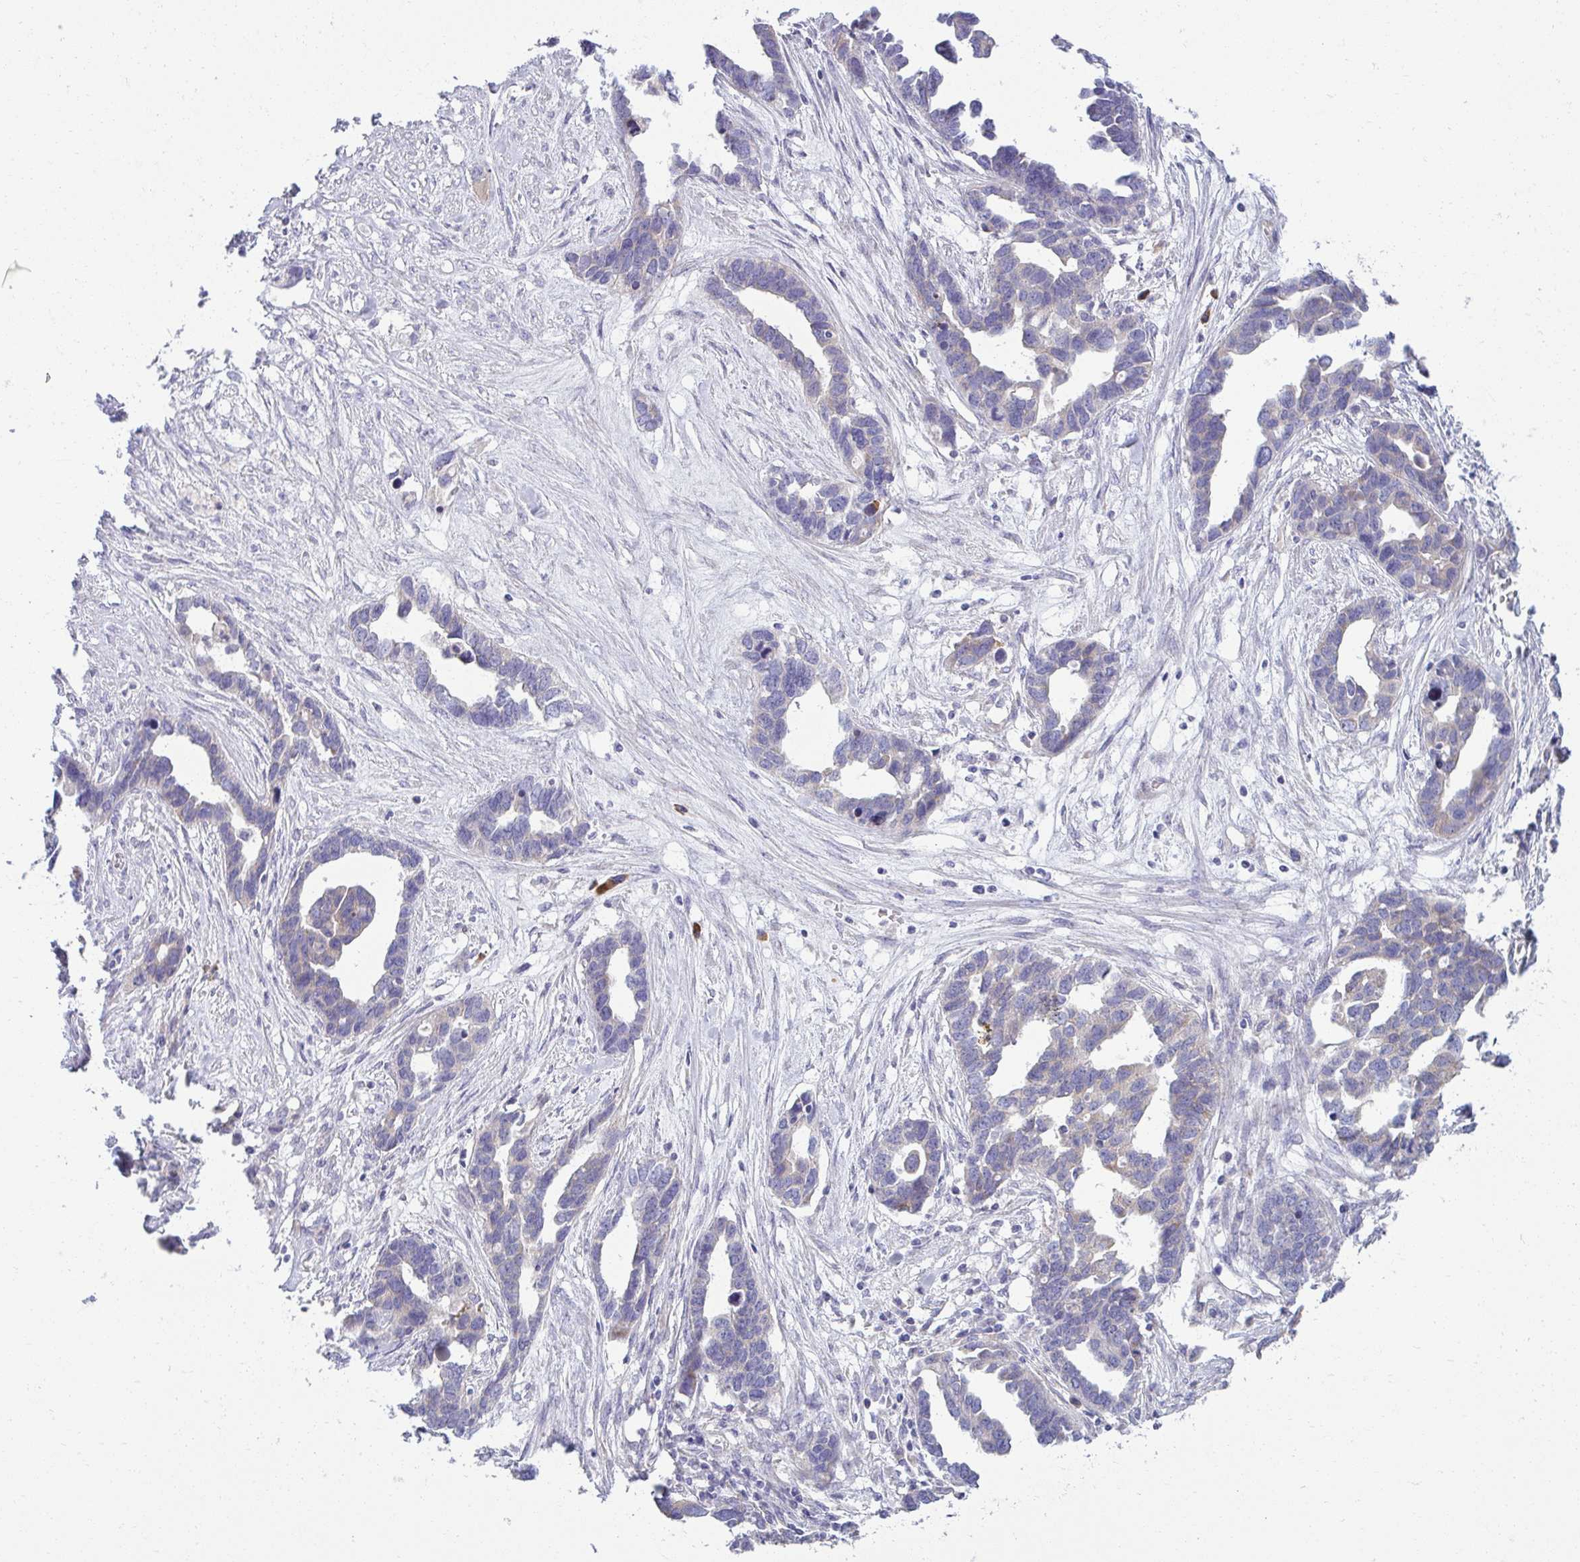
{"staining": {"intensity": "negative", "quantity": "none", "location": "none"}, "tissue": "ovarian cancer", "cell_type": "Tumor cells", "image_type": "cancer", "snomed": [{"axis": "morphology", "description": "Cystadenocarcinoma, serous, NOS"}, {"axis": "topography", "description": "Ovary"}], "caption": "IHC micrograph of neoplastic tissue: ovarian cancer stained with DAB shows no significant protein staining in tumor cells.", "gene": "FASLG", "patient": {"sex": "female", "age": 54}}